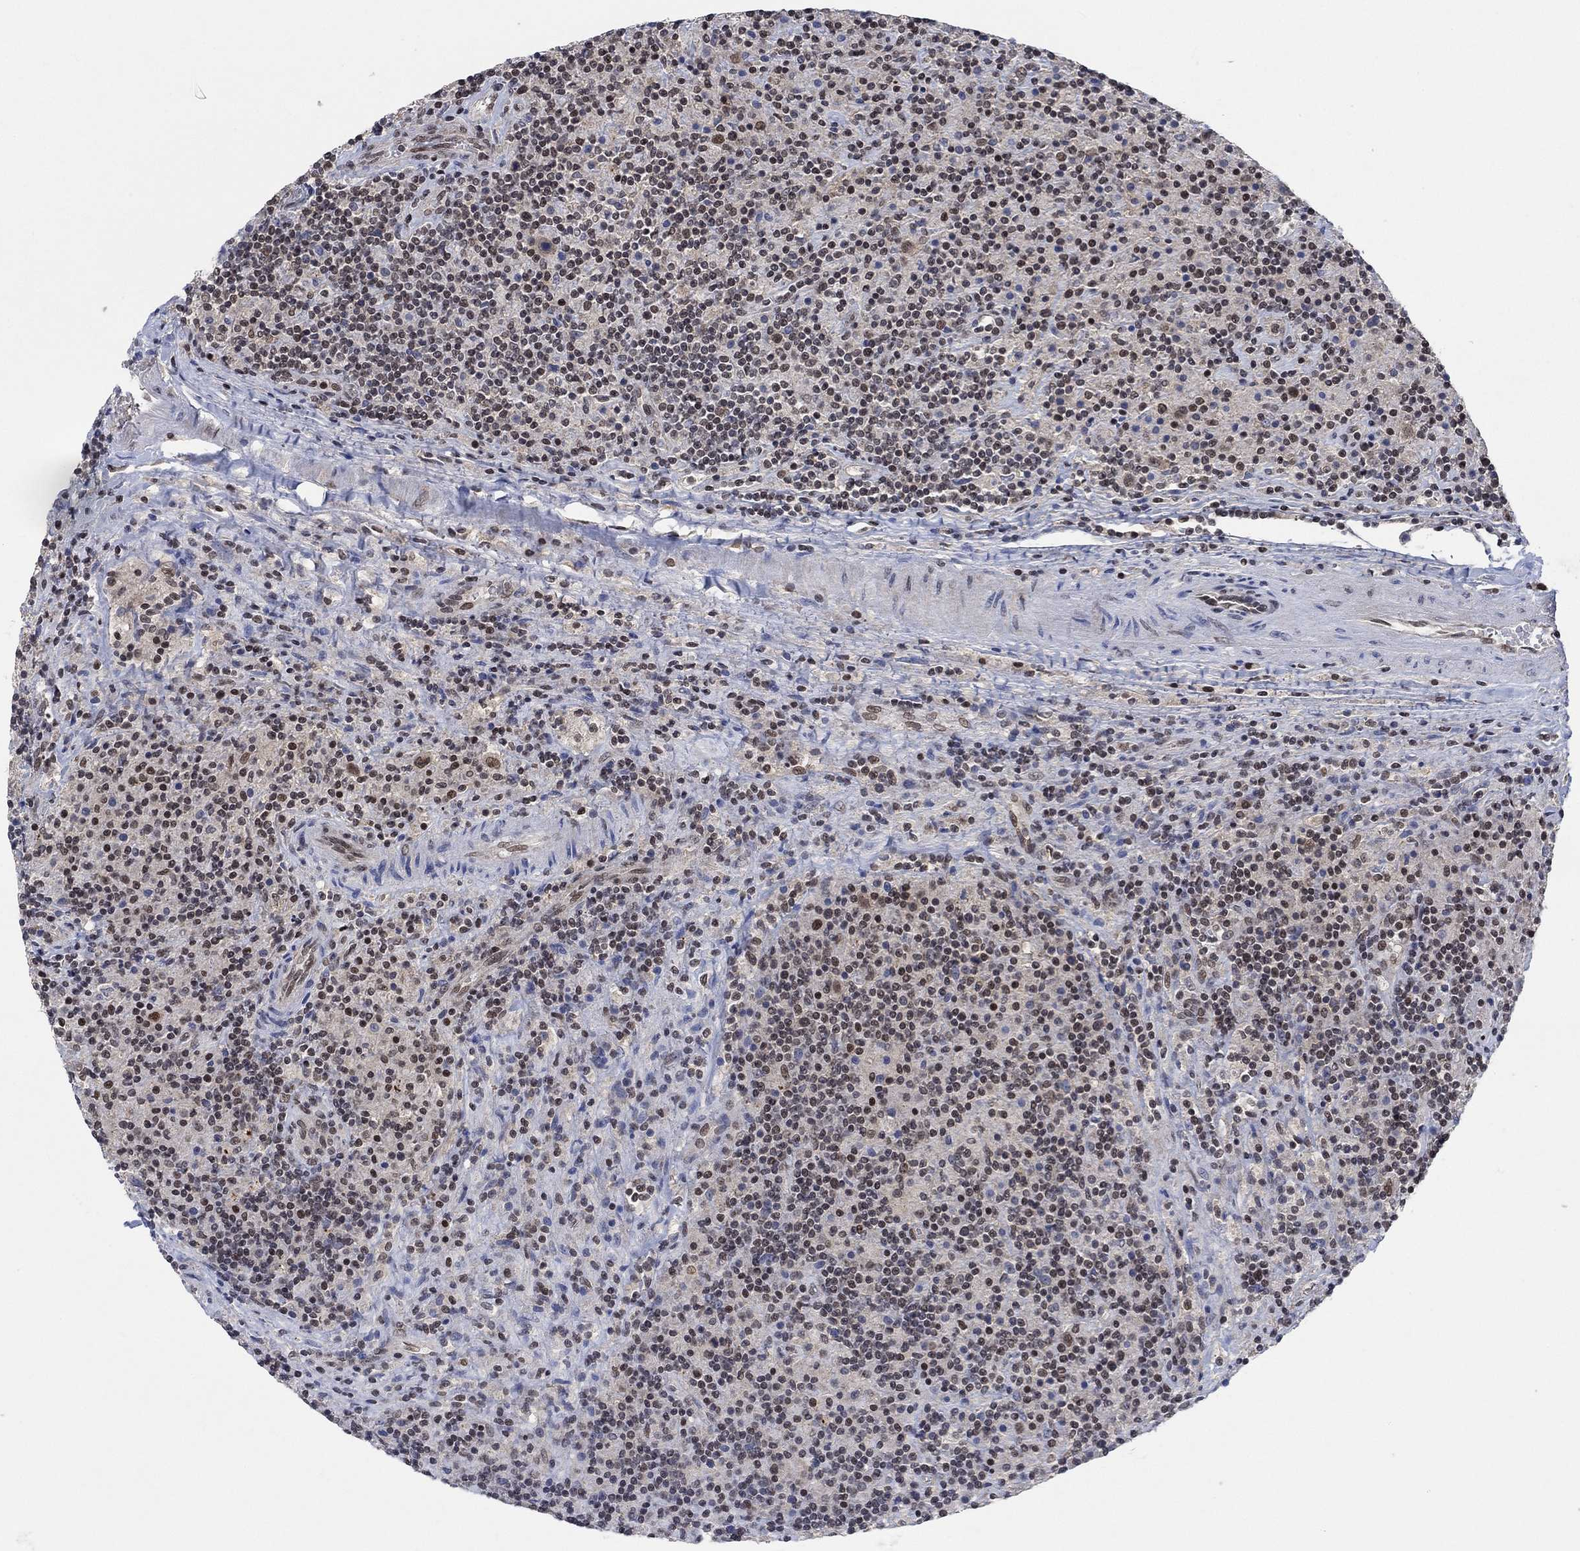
{"staining": {"intensity": "negative", "quantity": "none", "location": "none"}, "tissue": "lymphoma", "cell_type": "Tumor cells", "image_type": "cancer", "snomed": [{"axis": "morphology", "description": "Hodgkin's disease, NOS"}, {"axis": "topography", "description": "Lymph node"}], "caption": "Photomicrograph shows no significant protein expression in tumor cells of lymphoma.", "gene": "THAP8", "patient": {"sex": "male", "age": 70}}